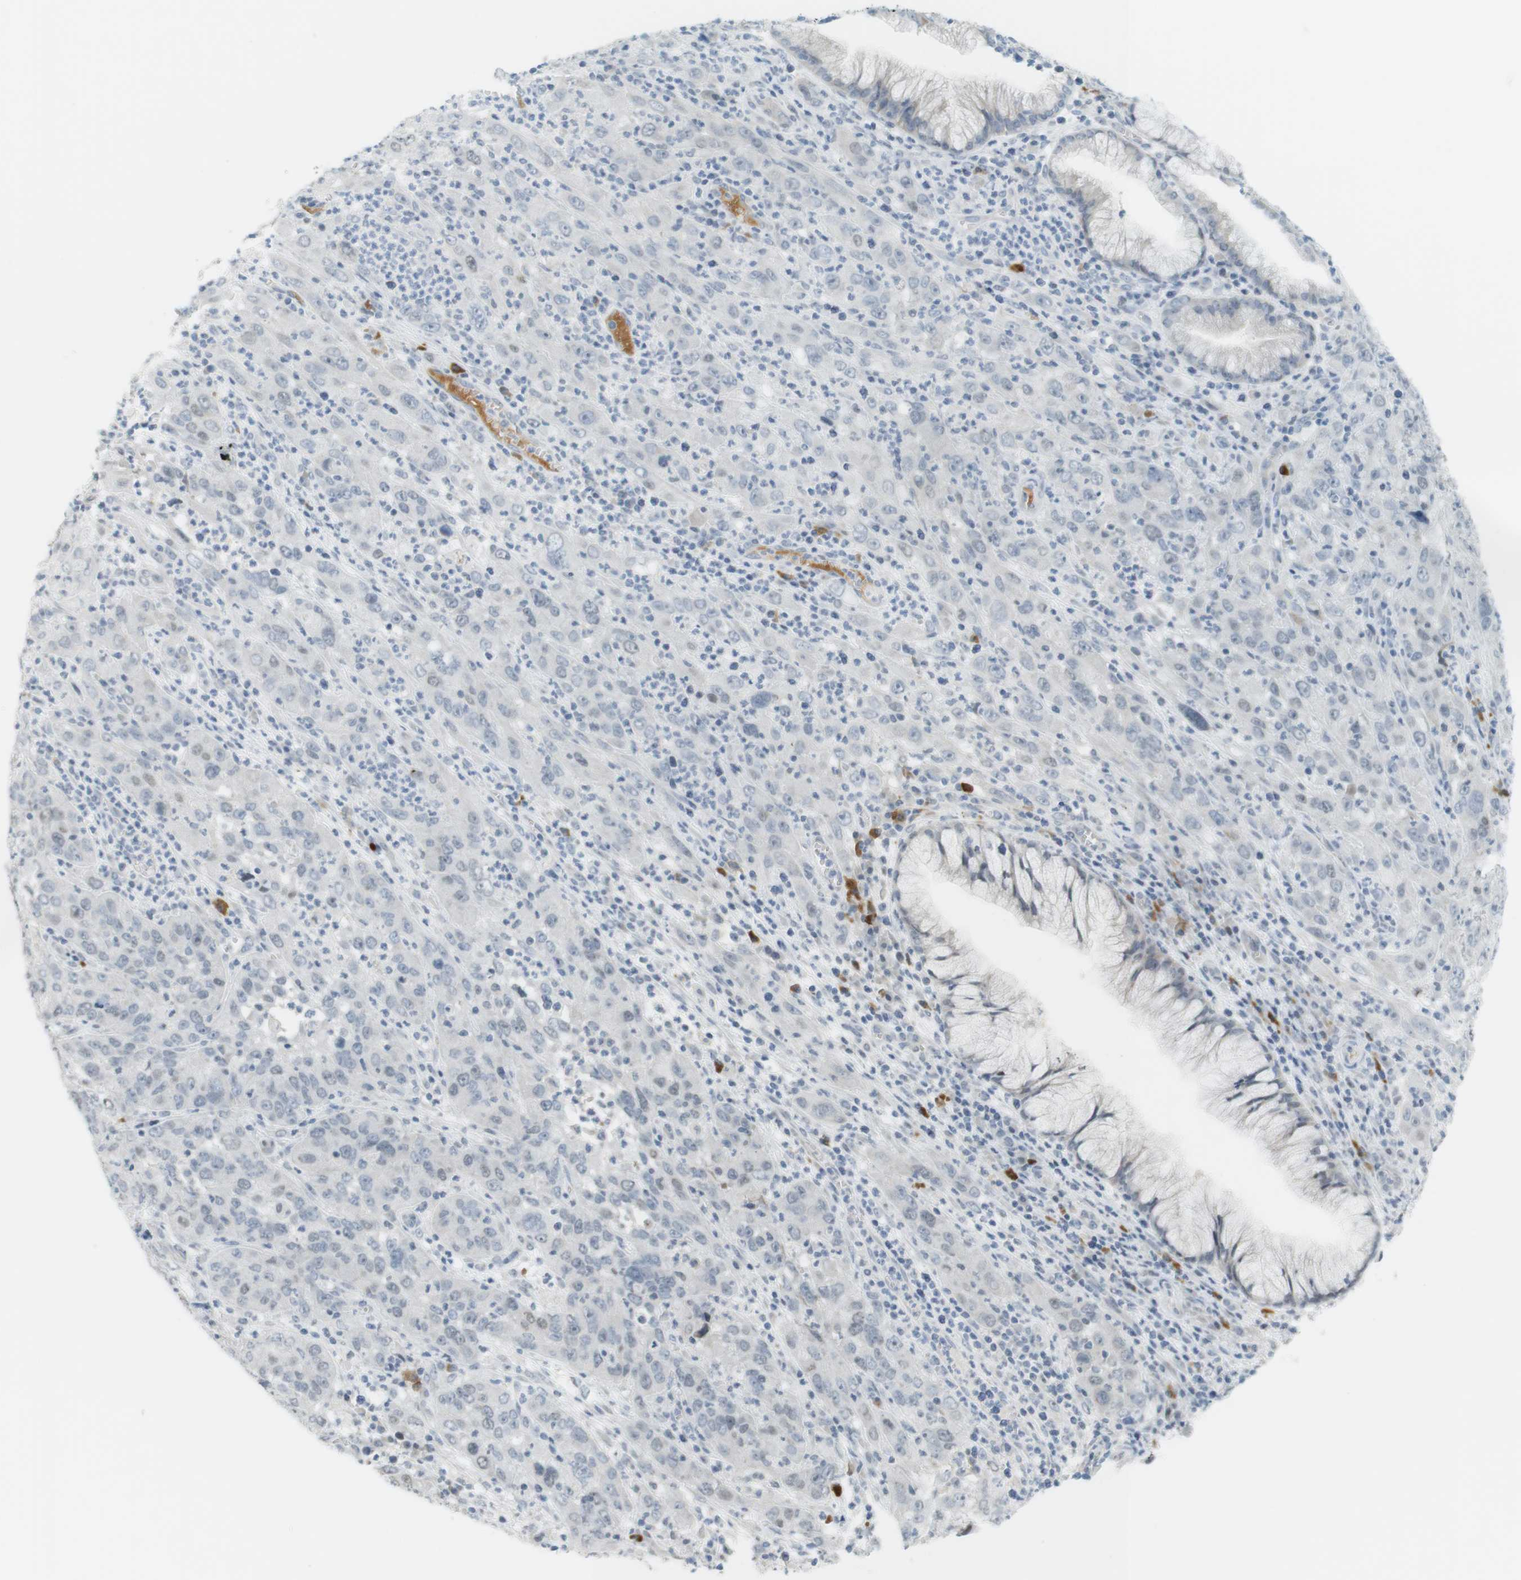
{"staining": {"intensity": "negative", "quantity": "none", "location": "none"}, "tissue": "cervical cancer", "cell_type": "Tumor cells", "image_type": "cancer", "snomed": [{"axis": "morphology", "description": "Squamous cell carcinoma, NOS"}, {"axis": "topography", "description": "Cervix"}], "caption": "Immunohistochemical staining of human cervical cancer shows no significant expression in tumor cells.", "gene": "DMC1", "patient": {"sex": "female", "age": 32}}